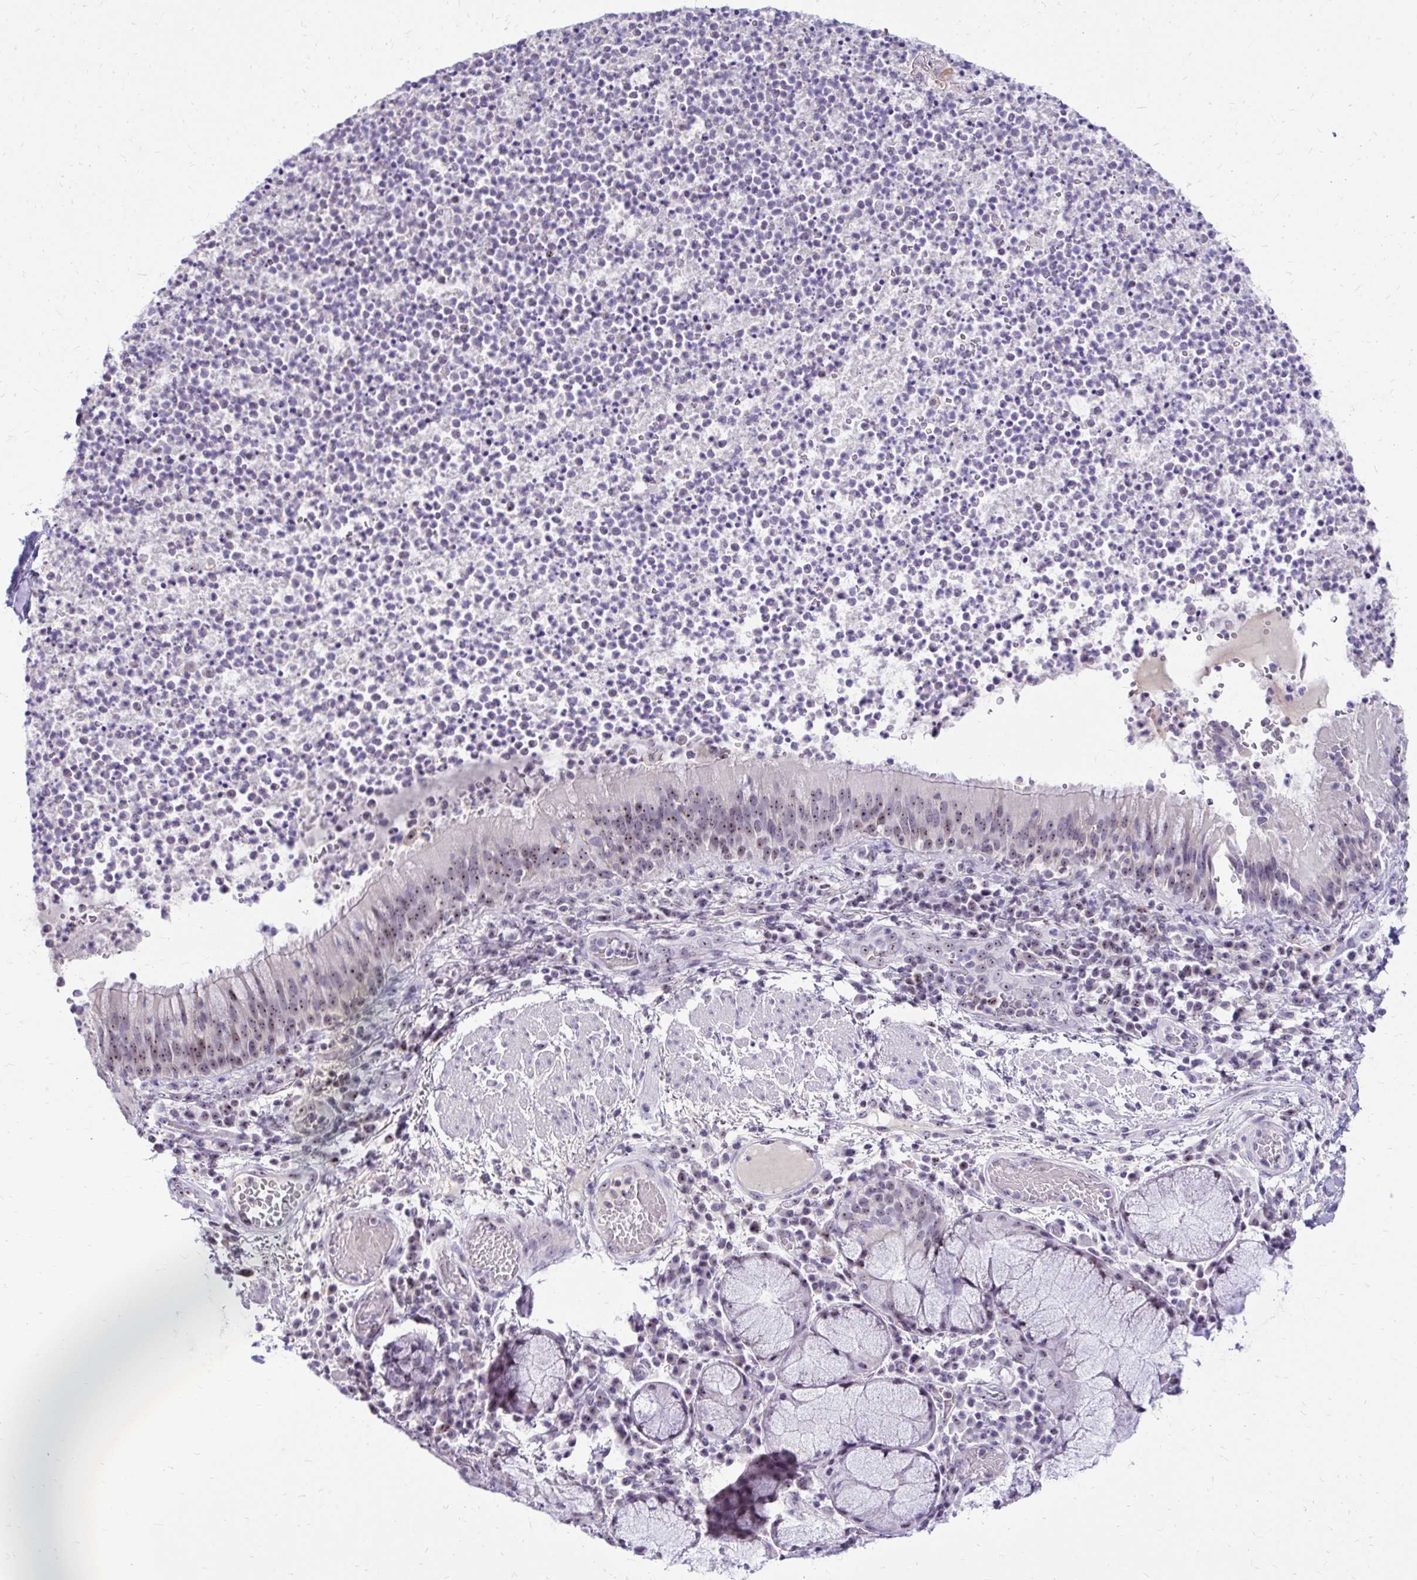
{"staining": {"intensity": "moderate", "quantity": "25%-75%", "location": "nuclear"}, "tissue": "bronchus", "cell_type": "Respiratory epithelial cells", "image_type": "normal", "snomed": [{"axis": "morphology", "description": "Normal tissue, NOS"}, {"axis": "topography", "description": "Lymph node"}, {"axis": "topography", "description": "Bronchus"}], "caption": "A histopathology image of human bronchus stained for a protein exhibits moderate nuclear brown staining in respiratory epithelial cells.", "gene": "NIFK", "patient": {"sex": "male", "age": 56}}